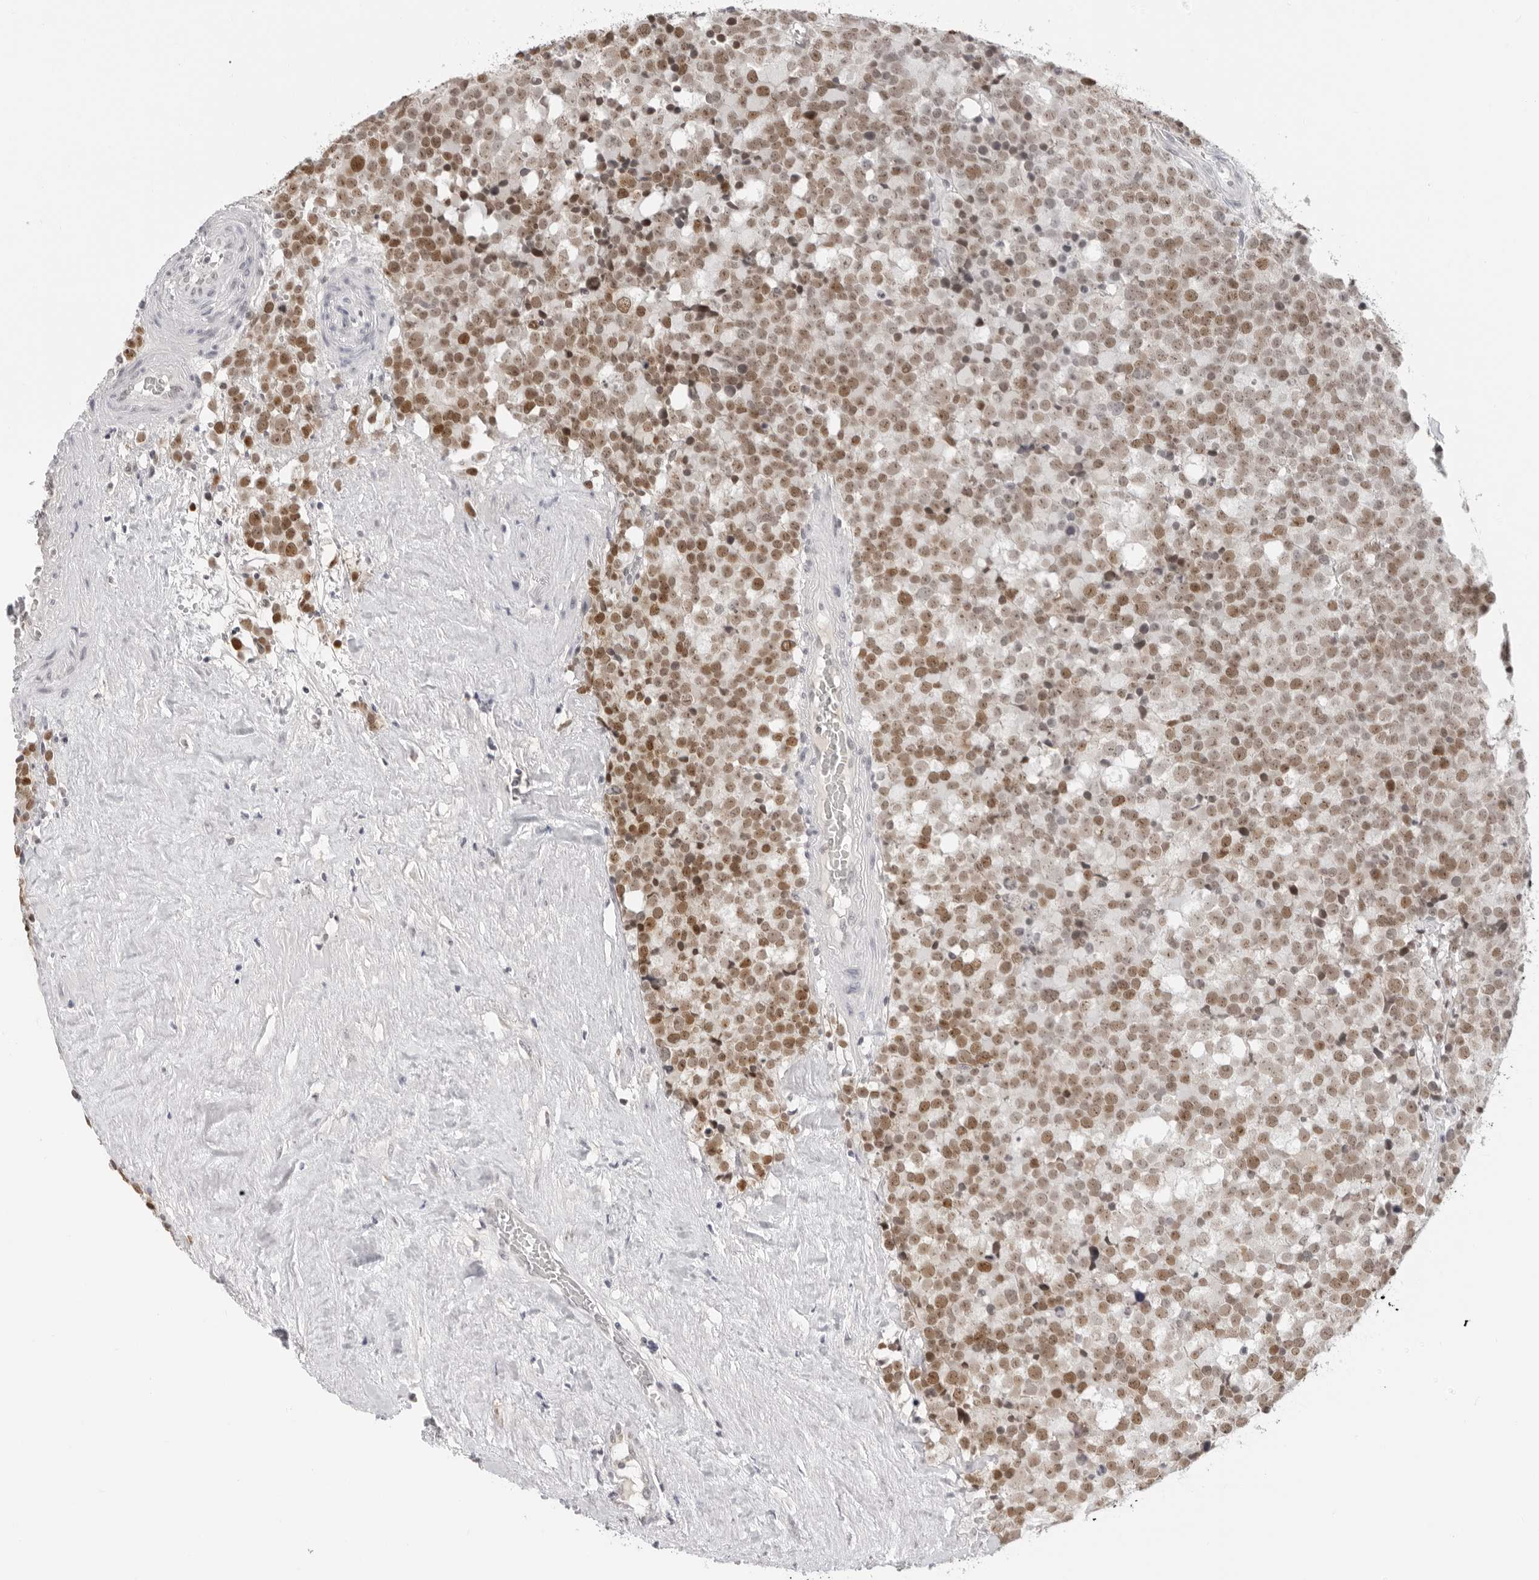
{"staining": {"intensity": "moderate", "quantity": ">75%", "location": "nuclear"}, "tissue": "testis cancer", "cell_type": "Tumor cells", "image_type": "cancer", "snomed": [{"axis": "morphology", "description": "Seminoma, NOS"}, {"axis": "topography", "description": "Testis"}], "caption": "Brown immunohistochemical staining in human testis cancer (seminoma) demonstrates moderate nuclear staining in approximately >75% of tumor cells.", "gene": "MSH6", "patient": {"sex": "male", "age": 71}}